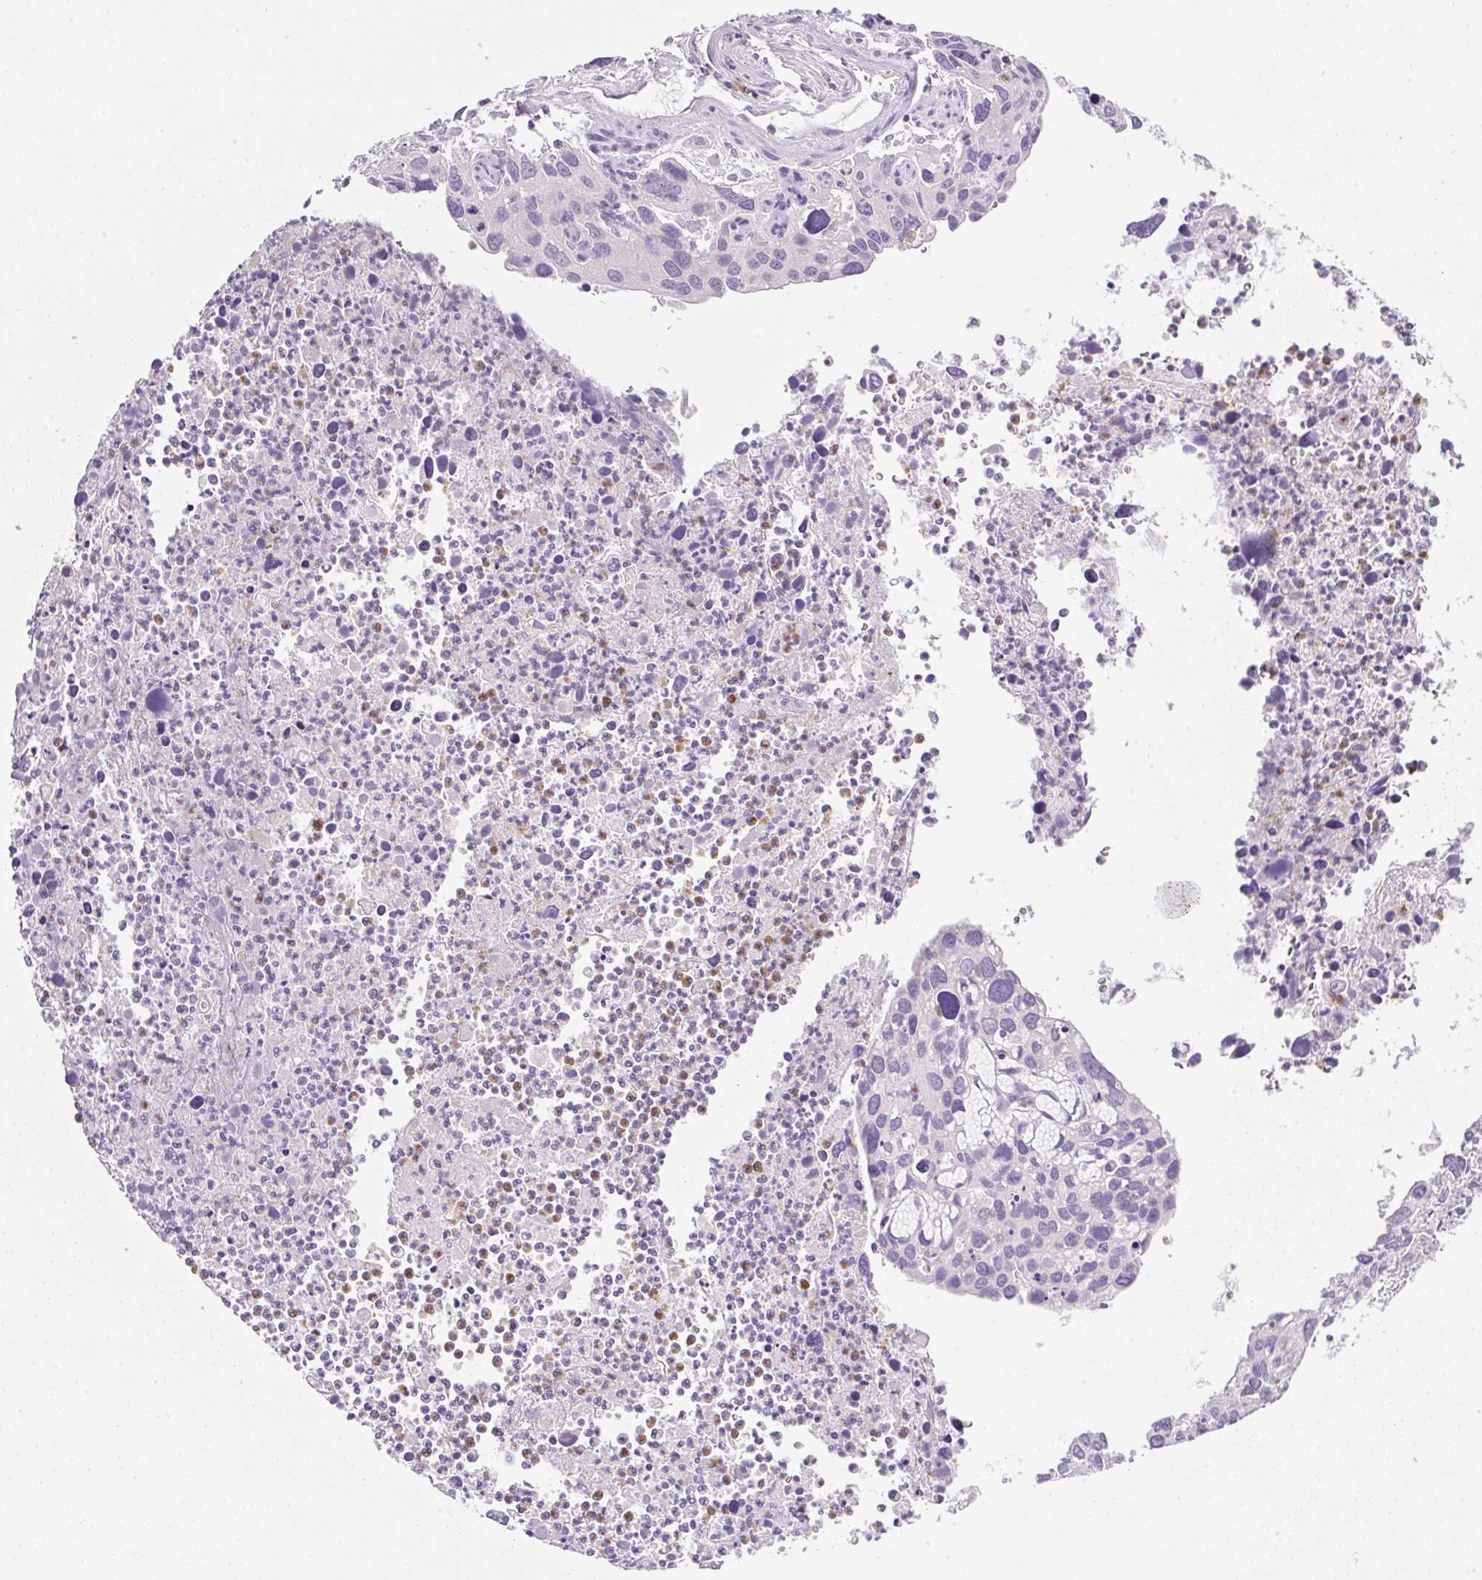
{"staining": {"intensity": "negative", "quantity": "none", "location": "none"}, "tissue": "cervical cancer", "cell_type": "Tumor cells", "image_type": "cancer", "snomed": [{"axis": "morphology", "description": "Squamous cell carcinoma, NOS"}, {"axis": "topography", "description": "Cervix"}], "caption": "Immunohistochemistry (IHC) image of cervical cancer stained for a protein (brown), which exhibits no staining in tumor cells.", "gene": "OMA1", "patient": {"sex": "female", "age": 55}}